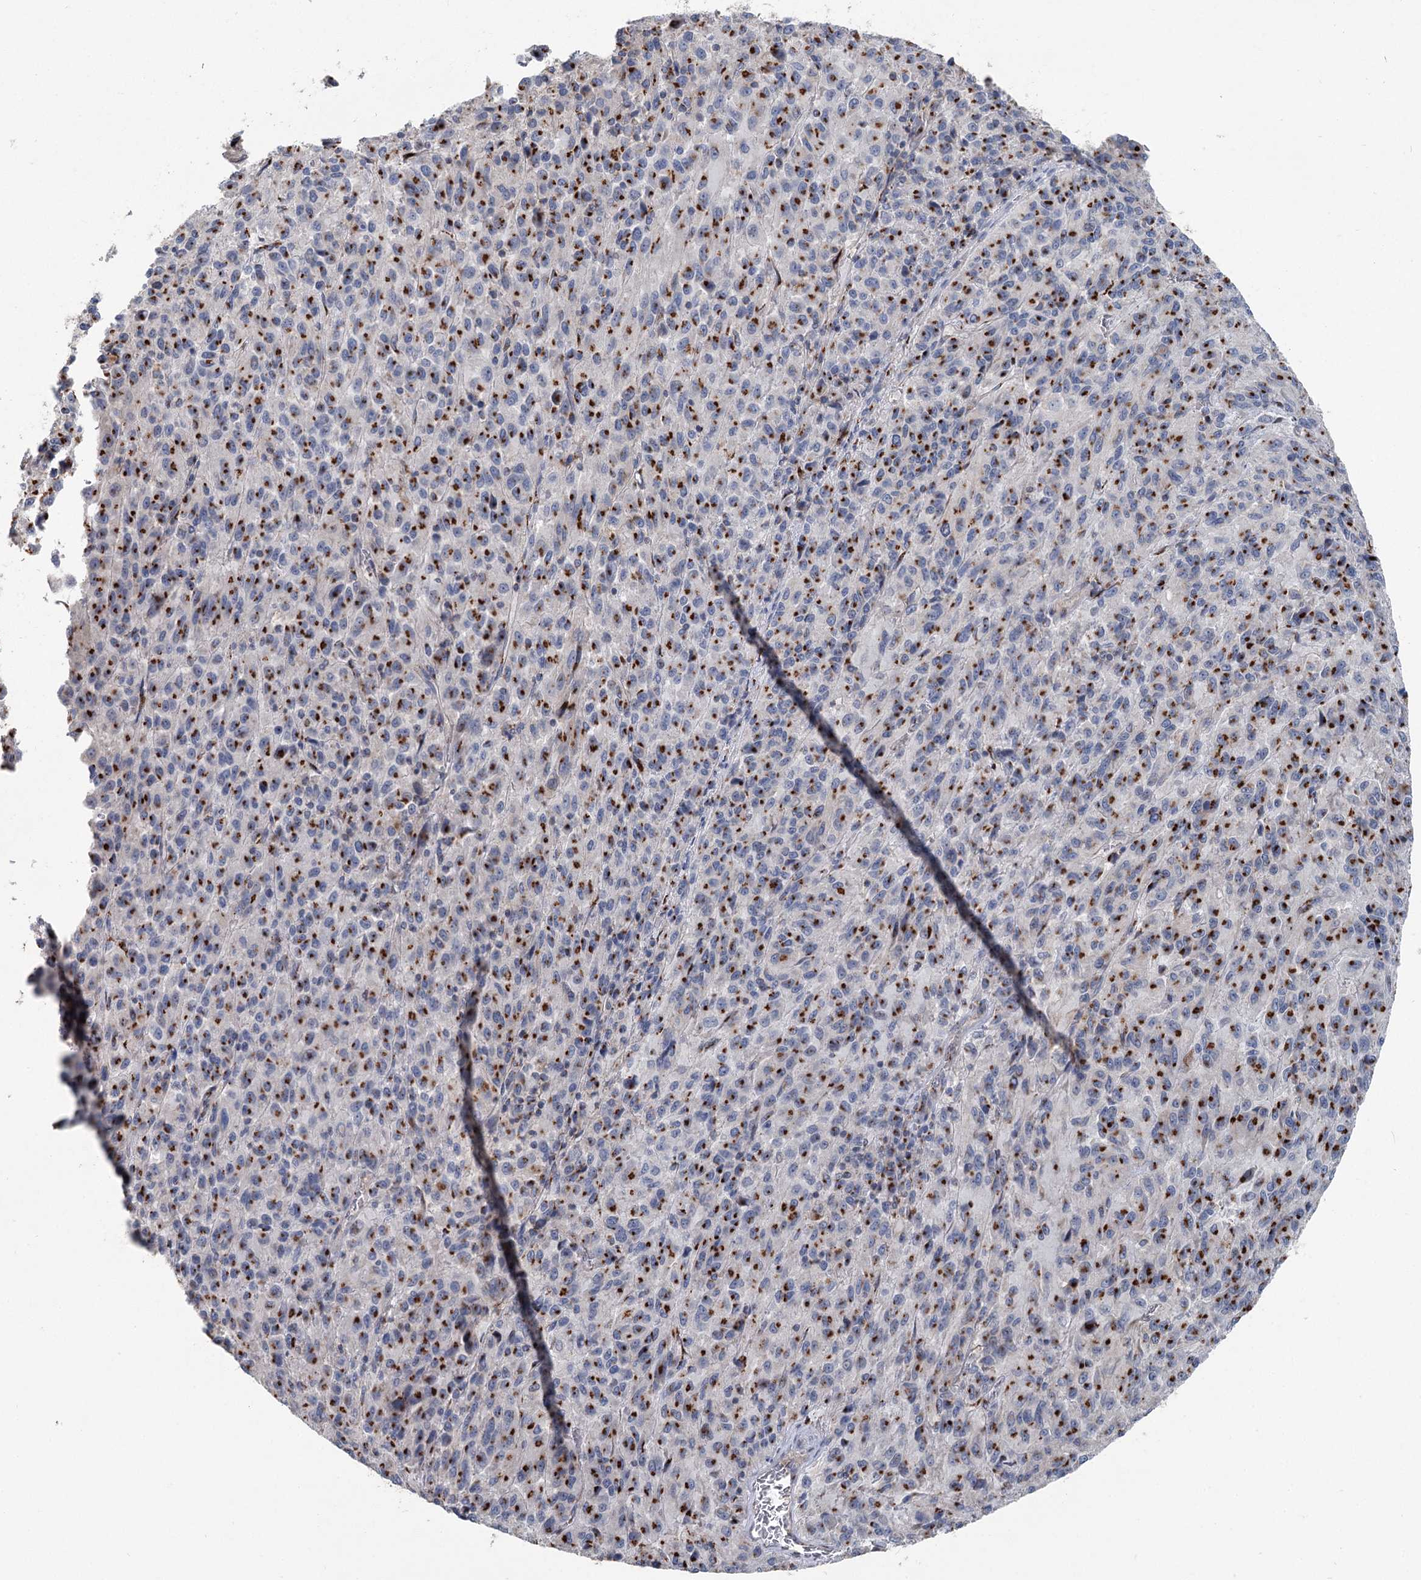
{"staining": {"intensity": "strong", "quantity": "25%-75%", "location": "cytoplasmic/membranous"}, "tissue": "melanoma", "cell_type": "Tumor cells", "image_type": "cancer", "snomed": [{"axis": "morphology", "description": "Malignant melanoma, Metastatic site"}, {"axis": "topography", "description": "Lung"}], "caption": "Protein expression analysis of malignant melanoma (metastatic site) reveals strong cytoplasmic/membranous positivity in about 25%-75% of tumor cells. (Brightfield microscopy of DAB IHC at high magnification).", "gene": "ITIH5", "patient": {"sex": "male", "age": 64}}